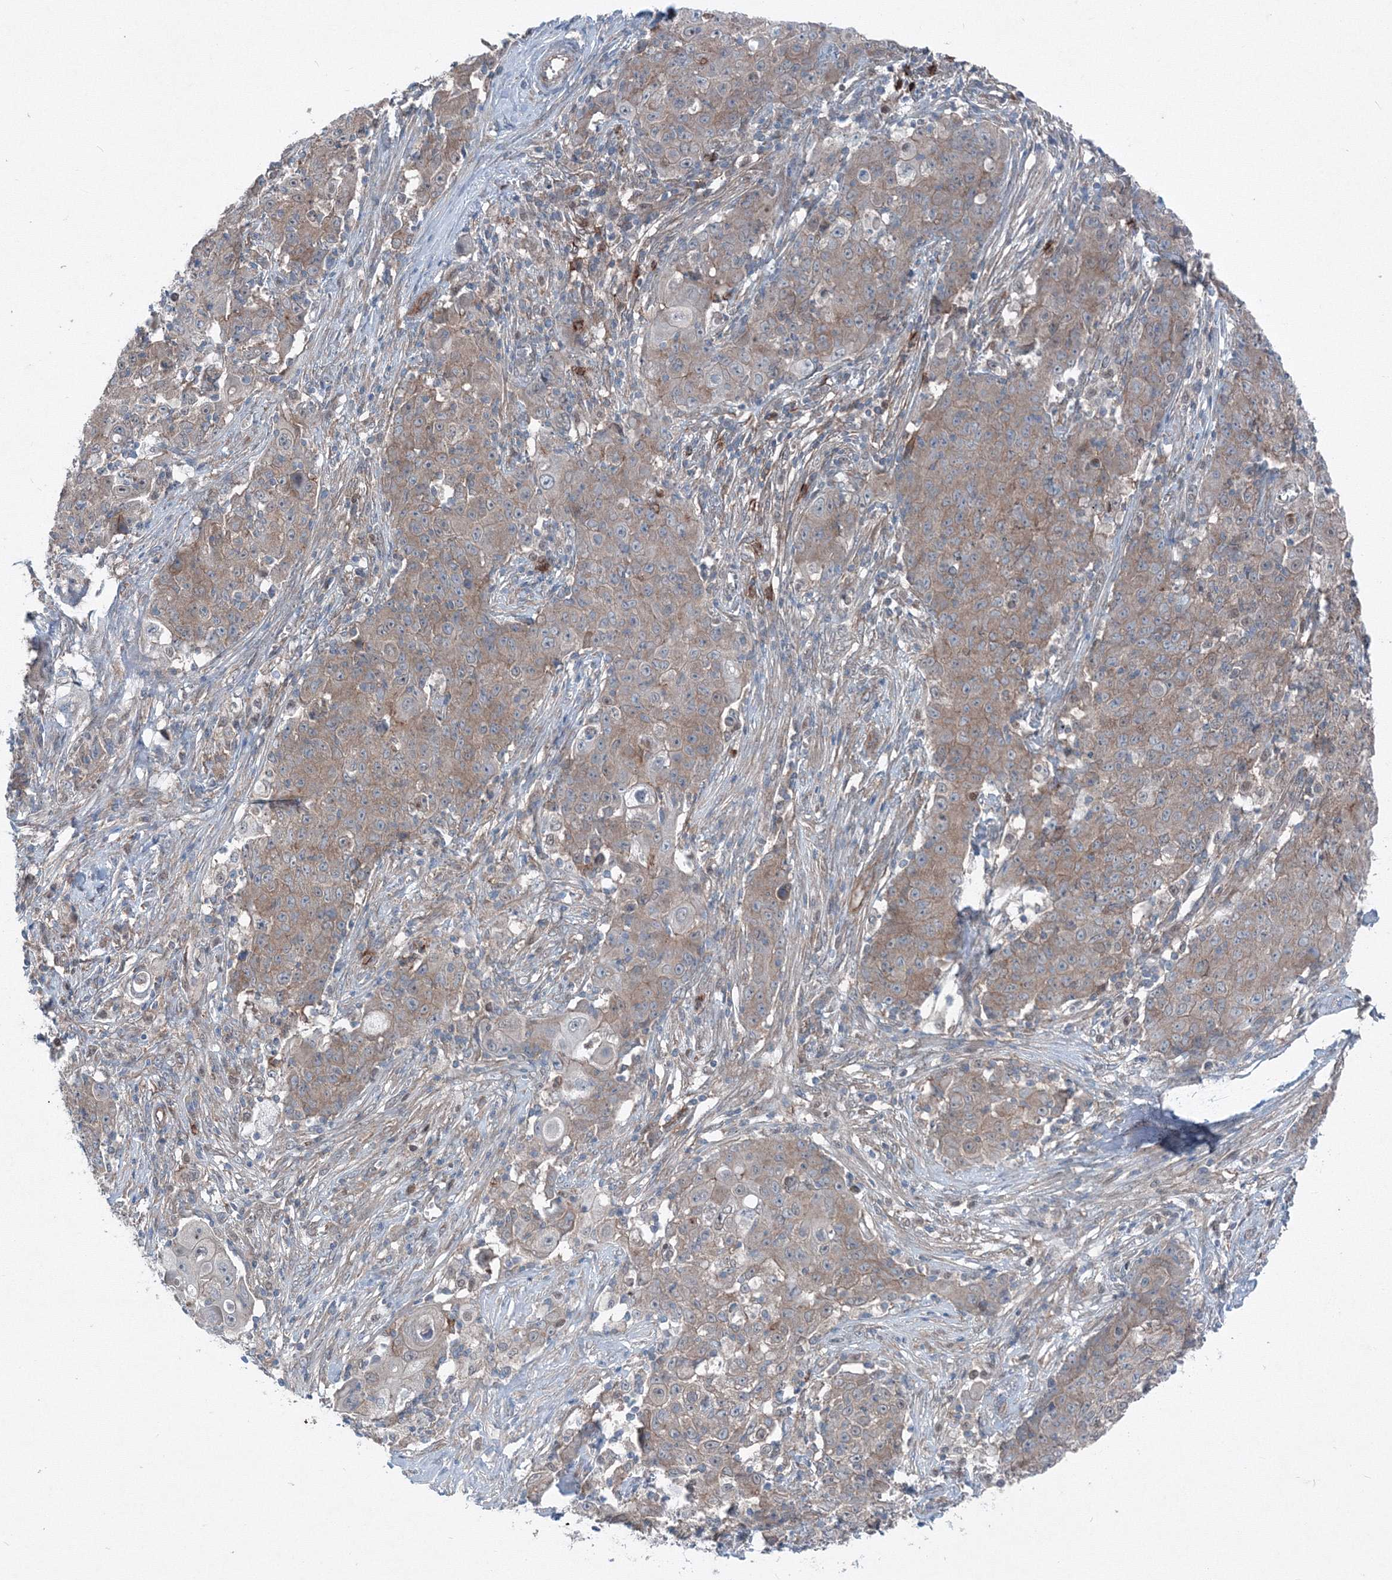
{"staining": {"intensity": "moderate", "quantity": ">75%", "location": "cytoplasmic/membranous"}, "tissue": "ovarian cancer", "cell_type": "Tumor cells", "image_type": "cancer", "snomed": [{"axis": "morphology", "description": "Carcinoma, endometroid"}, {"axis": "topography", "description": "Ovary"}], "caption": "Immunohistochemical staining of endometroid carcinoma (ovarian) shows medium levels of moderate cytoplasmic/membranous protein staining in about >75% of tumor cells. Nuclei are stained in blue.", "gene": "TPRKB", "patient": {"sex": "female", "age": 42}}